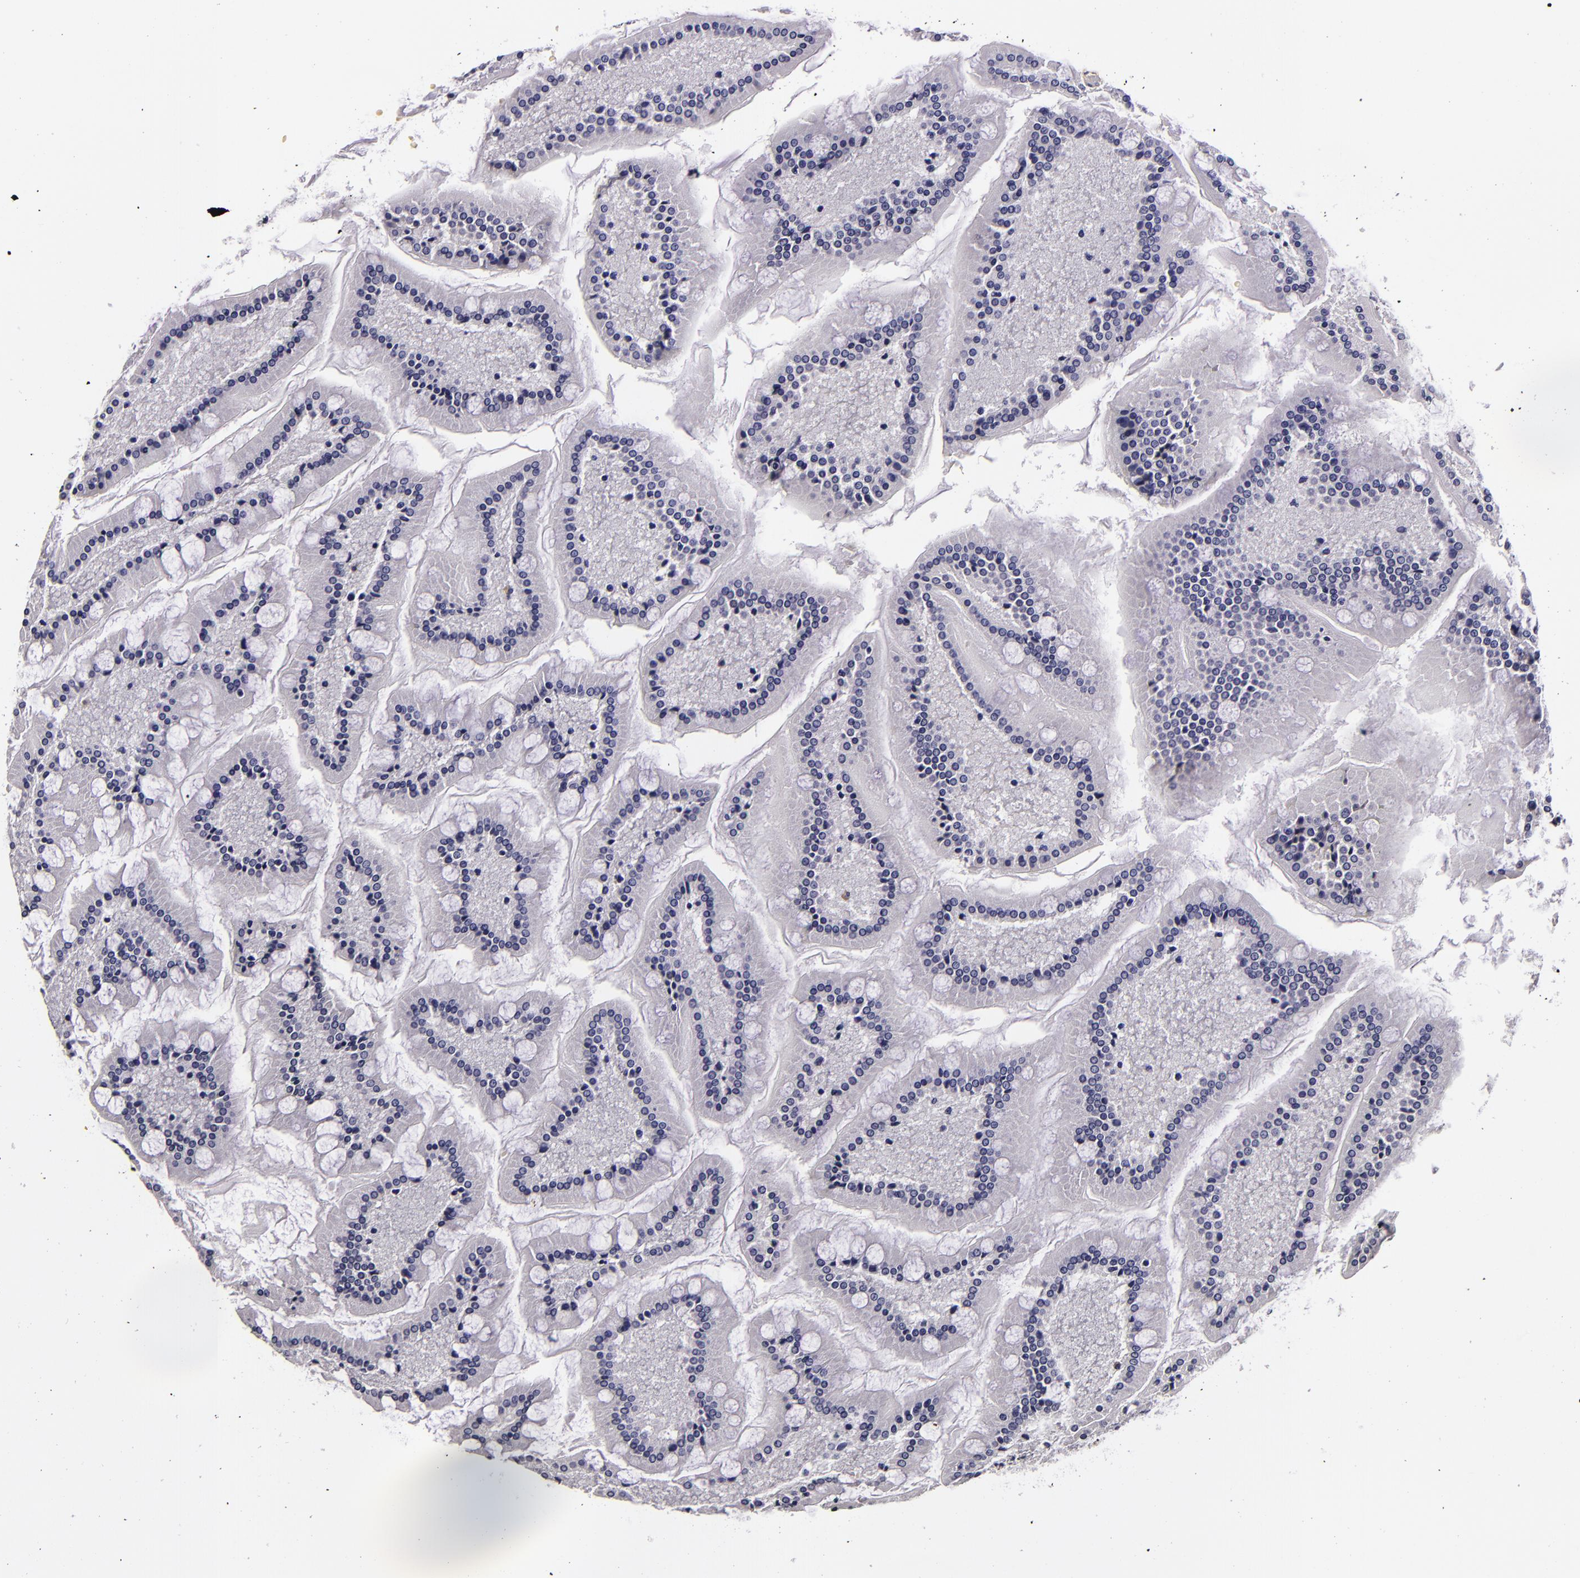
{"staining": {"intensity": "negative", "quantity": "none", "location": "none"}, "tissue": "small intestine", "cell_type": "Glandular cells", "image_type": "normal", "snomed": [{"axis": "morphology", "description": "Normal tissue, NOS"}, {"axis": "topography", "description": "Small intestine"}], "caption": "Immunohistochemistry micrograph of unremarkable small intestine: human small intestine stained with DAB (3,3'-diaminobenzidine) shows no significant protein expression in glandular cells.", "gene": "FBN1", "patient": {"sex": "male", "age": 41}}